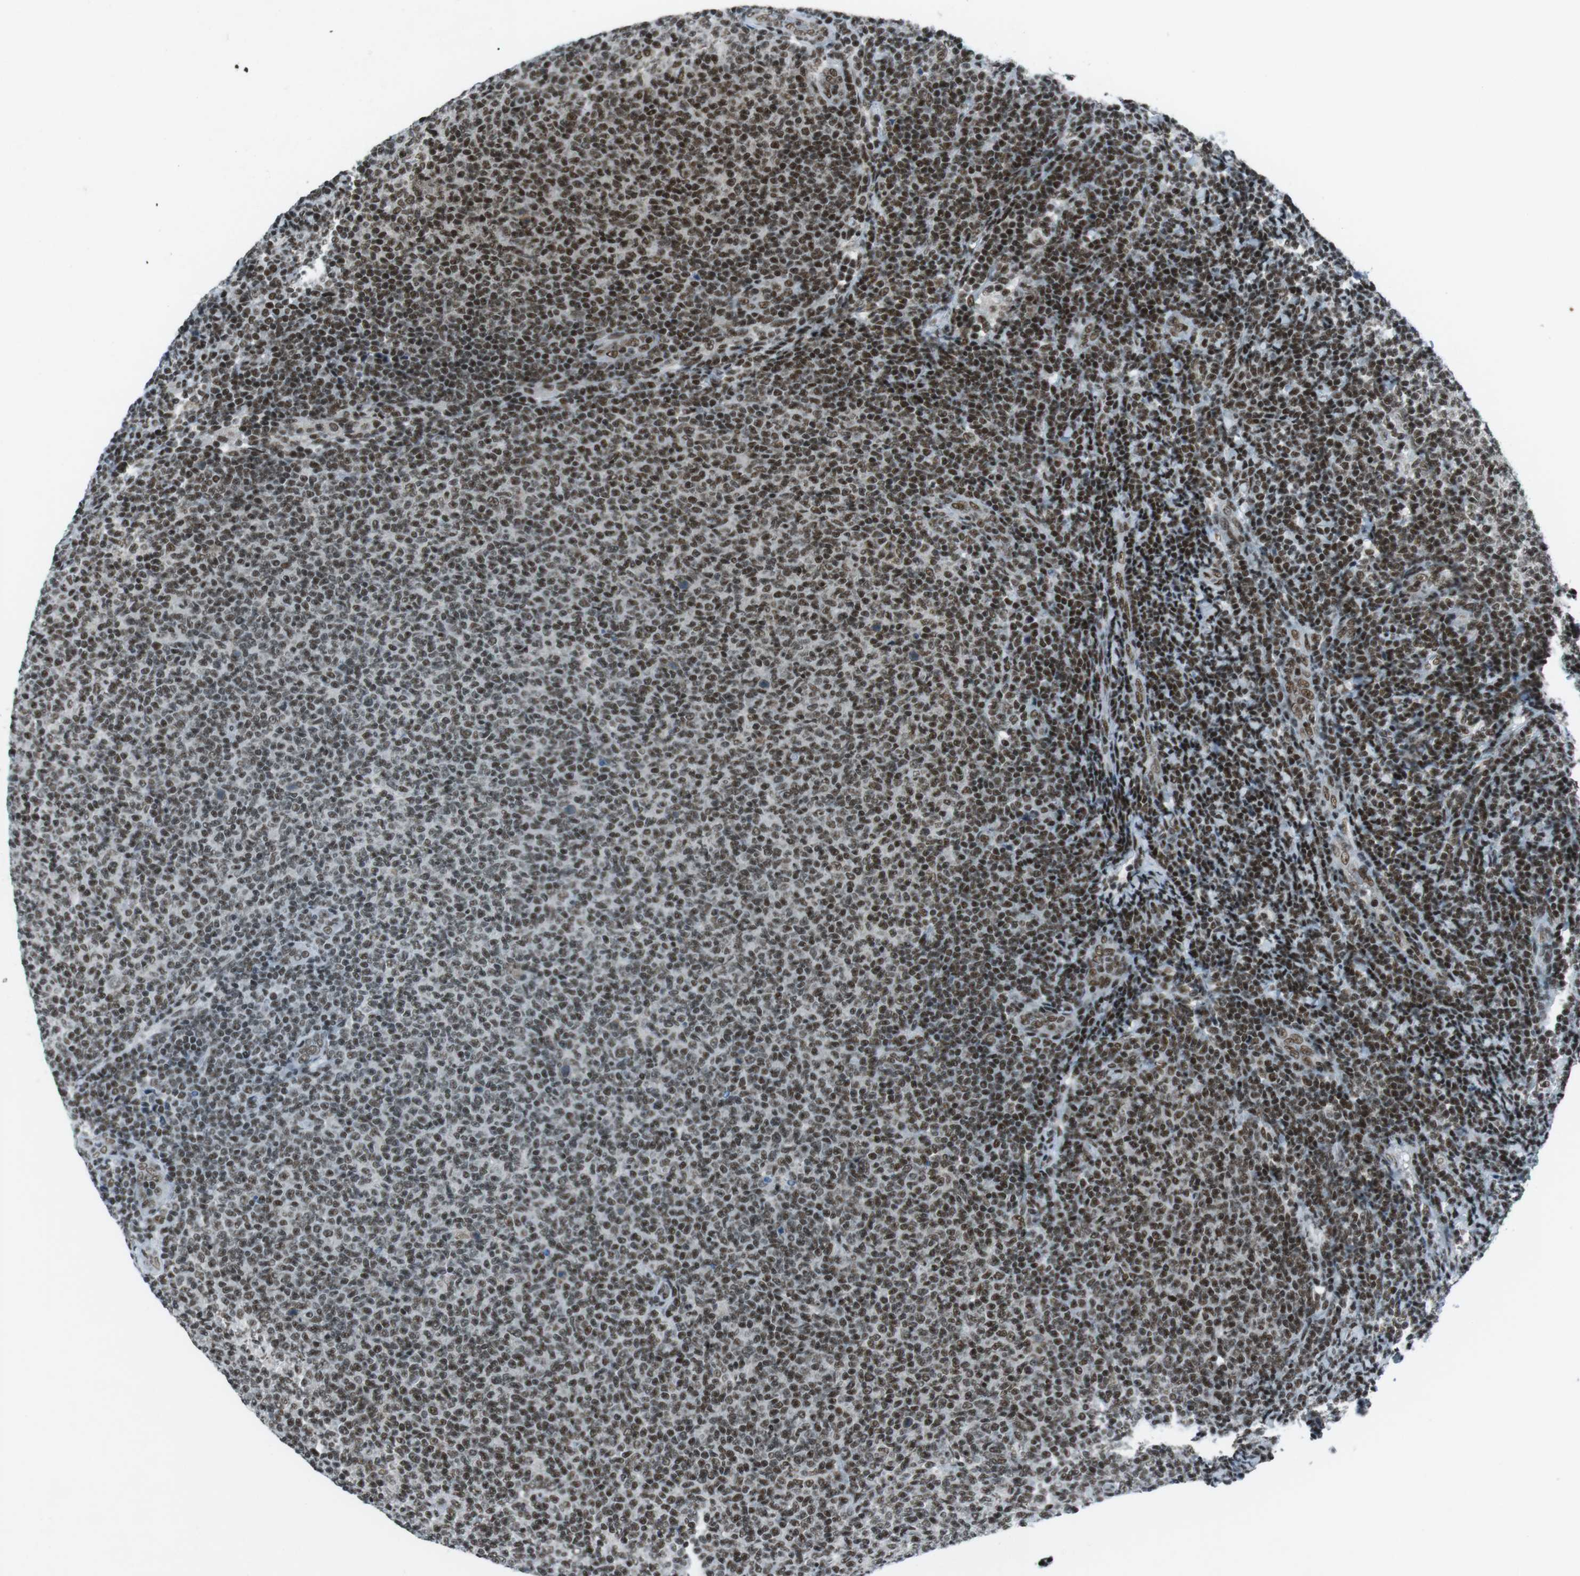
{"staining": {"intensity": "strong", "quantity": ">75%", "location": "cytoplasmic/membranous"}, "tissue": "lymphoma", "cell_type": "Tumor cells", "image_type": "cancer", "snomed": [{"axis": "morphology", "description": "Malignant lymphoma, non-Hodgkin's type, Low grade"}, {"axis": "topography", "description": "Lymph node"}], "caption": "The histopathology image shows immunohistochemical staining of low-grade malignant lymphoma, non-Hodgkin's type. There is strong cytoplasmic/membranous expression is present in about >75% of tumor cells.", "gene": "TAF1", "patient": {"sex": "male", "age": 66}}